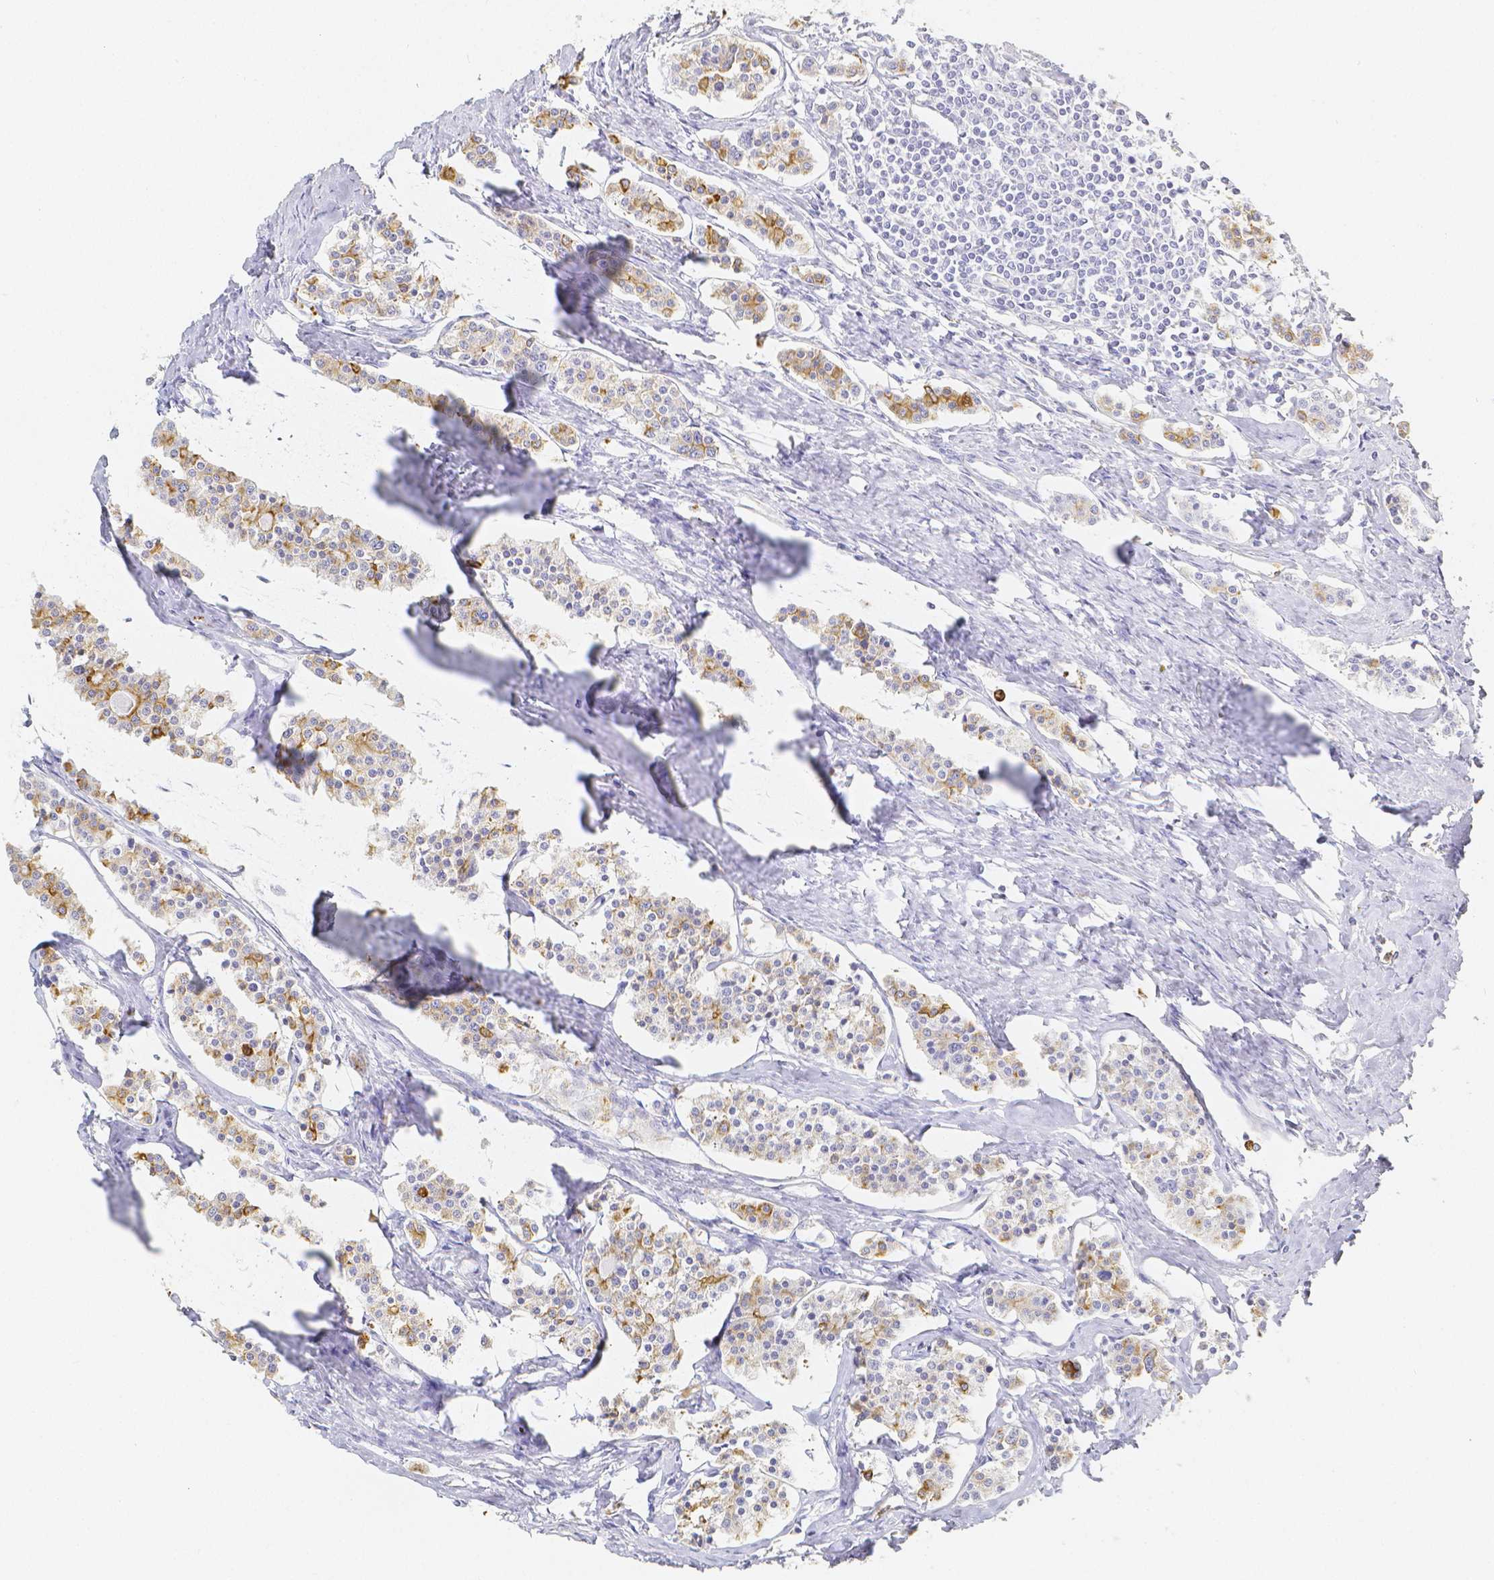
{"staining": {"intensity": "moderate", "quantity": "<25%", "location": "cytoplasmic/membranous"}, "tissue": "carcinoid", "cell_type": "Tumor cells", "image_type": "cancer", "snomed": [{"axis": "morphology", "description": "Carcinoid, malignant, NOS"}, {"axis": "topography", "description": "Small intestine"}], "caption": "Malignant carcinoid tissue shows moderate cytoplasmic/membranous positivity in about <25% of tumor cells, visualized by immunohistochemistry. Nuclei are stained in blue.", "gene": "SMURF1", "patient": {"sex": "male", "age": 63}}